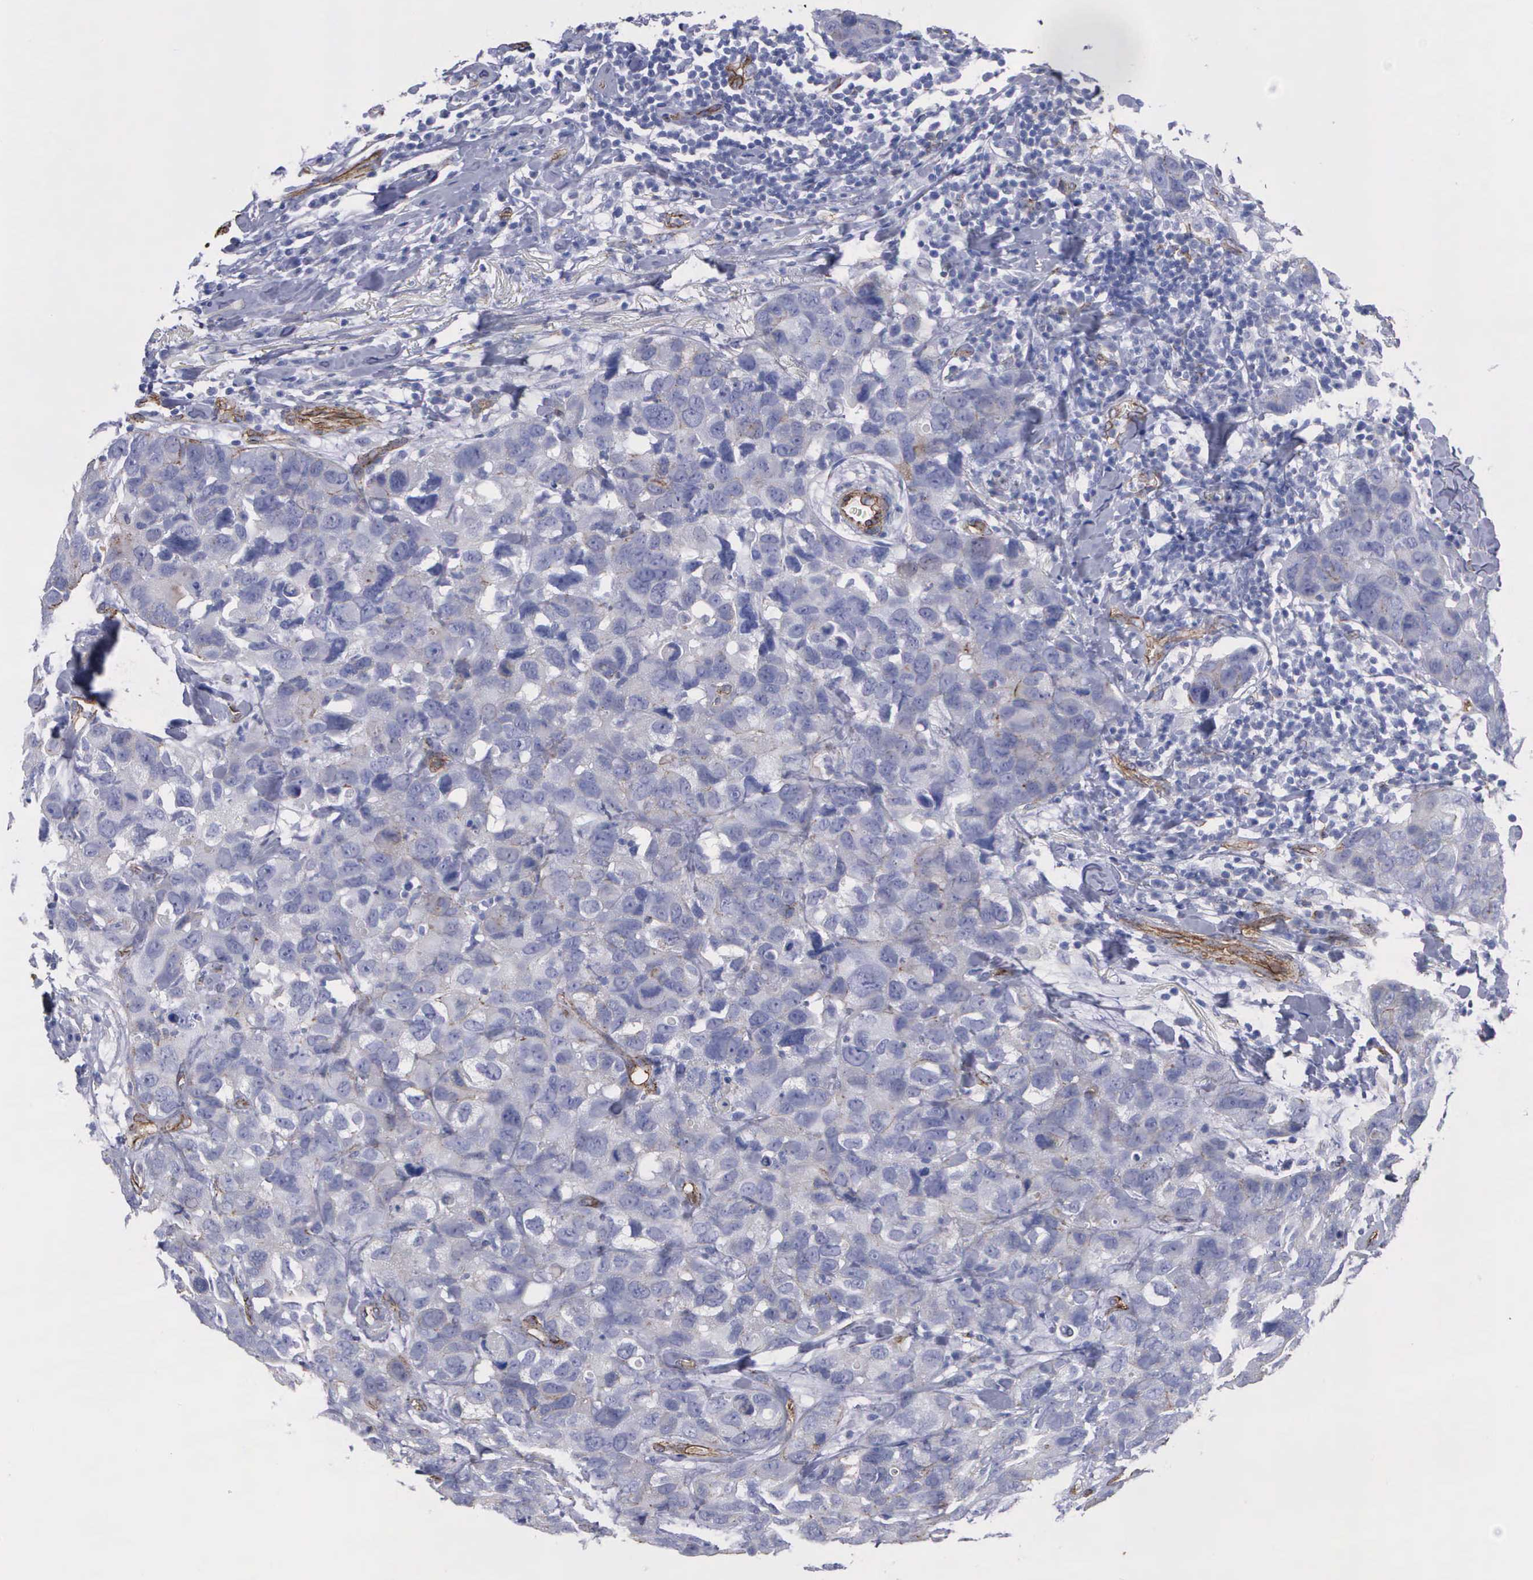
{"staining": {"intensity": "negative", "quantity": "none", "location": "none"}, "tissue": "breast cancer", "cell_type": "Tumor cells", "image_type": "cancer", "snomed": [{"axis": "morphology", "description": "Duct carcinoma"}, {"axis": "topography", "description": "Breast"}], "caption": "Immunohistochemical staining of human breast cancer exhibits no significant staining in tumor cells. Brightfield microscopy of IHC stained with DAB (3,3'-diaminobenzidine) (brown) and hematoxylin (blue), captured at high magnification.", "gene": "MAGEB10", "patient": {"sex": "female", "age": 91}}